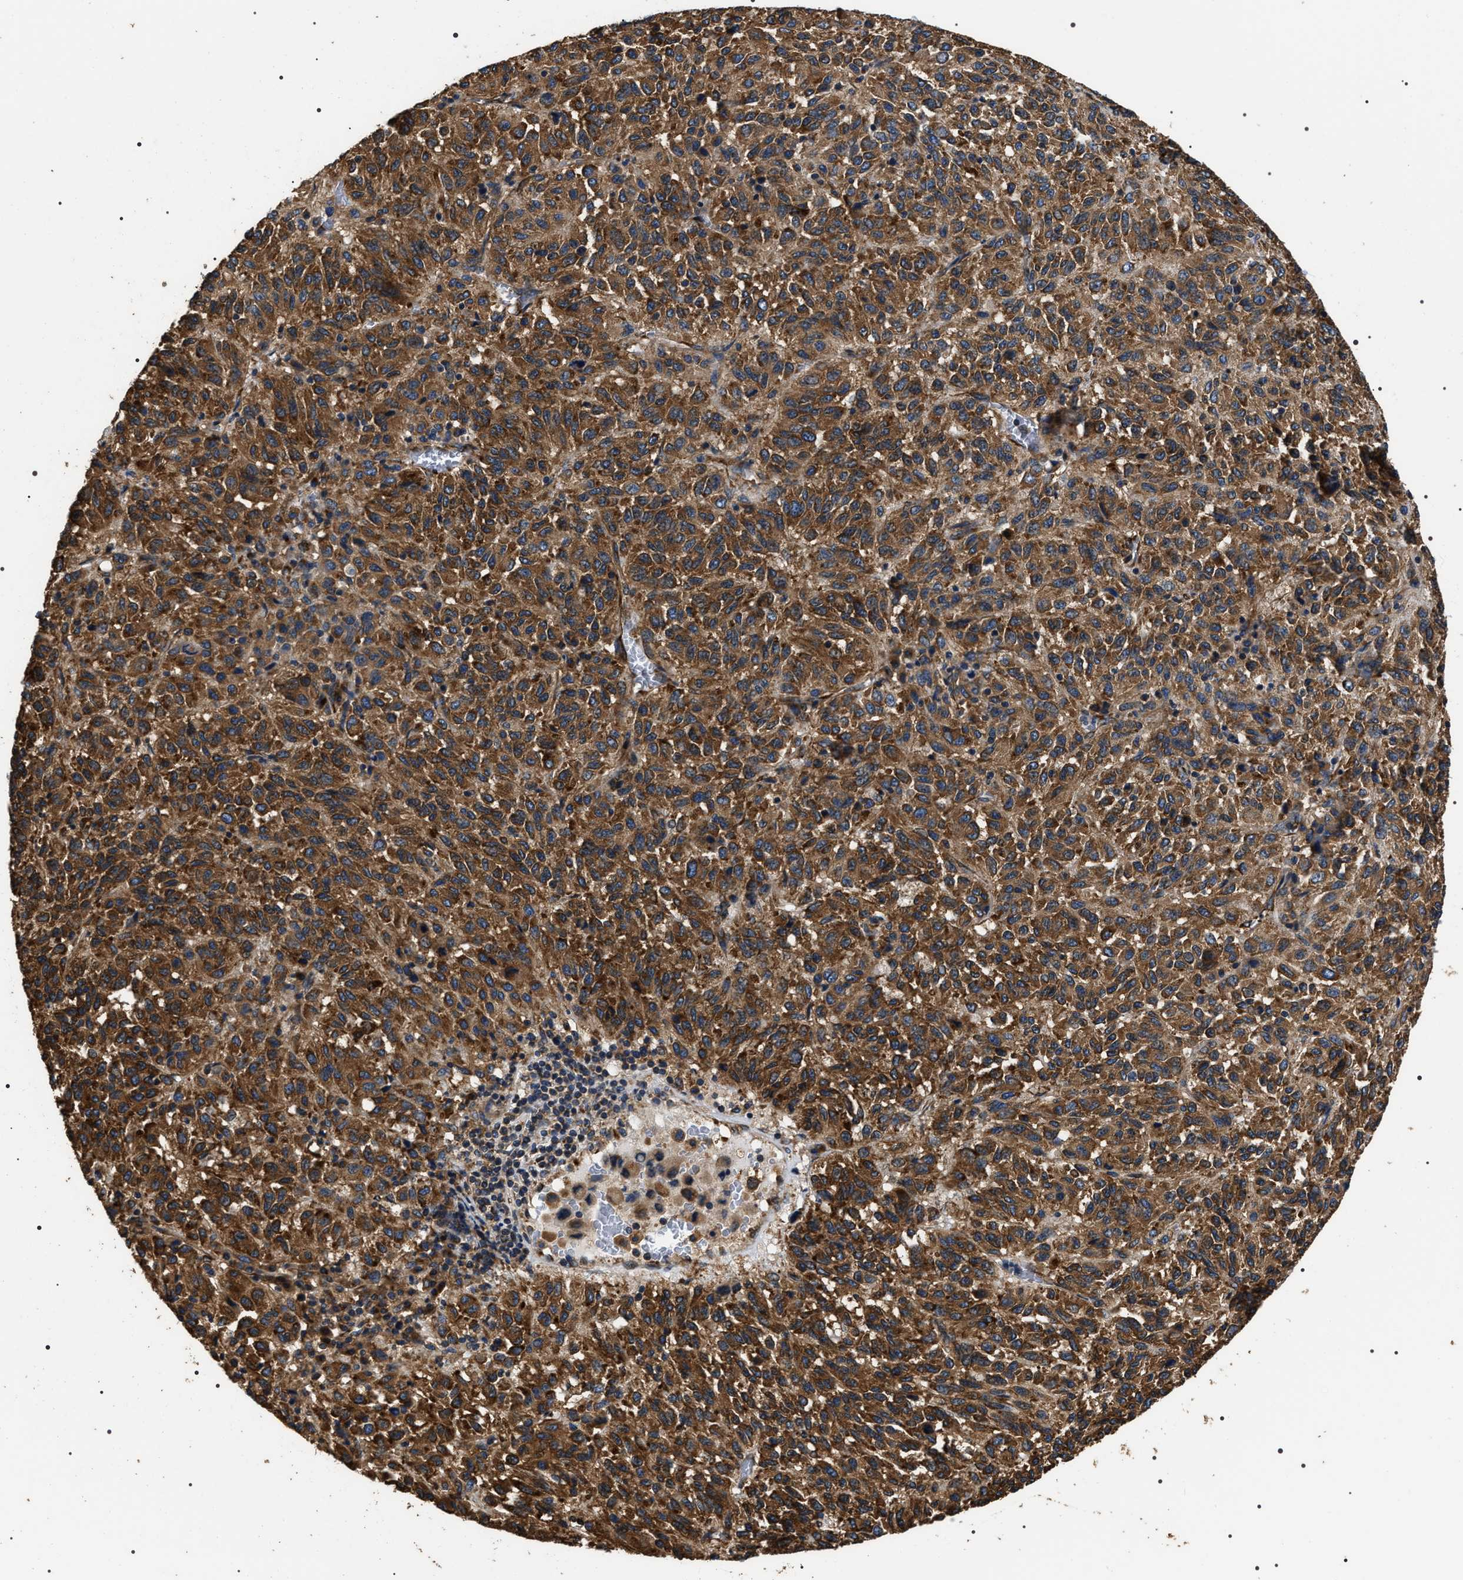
{"staining": {"intensity": "moderate", "quantity": ">75%", "location": "cytoplasmic/membranous"}, "tissue": "melanoma", "cell_type": "Tumor cells", "image_type": "cancer", "snomed": [{"axis": "morphology", "description": "Malignant melanoma, Metastatic site"}, {"axis": "topography", "description": "Lung"}], "caption": "Immunohistochemistry (IHC) image of human melanoma stained for a protein (brown), which displays medium levels of moderate cytoplasmic/membranous expression in about >75% of tumor cells.", "gene": "KTN1", "patient": {"sex": "male", "age": 64}}